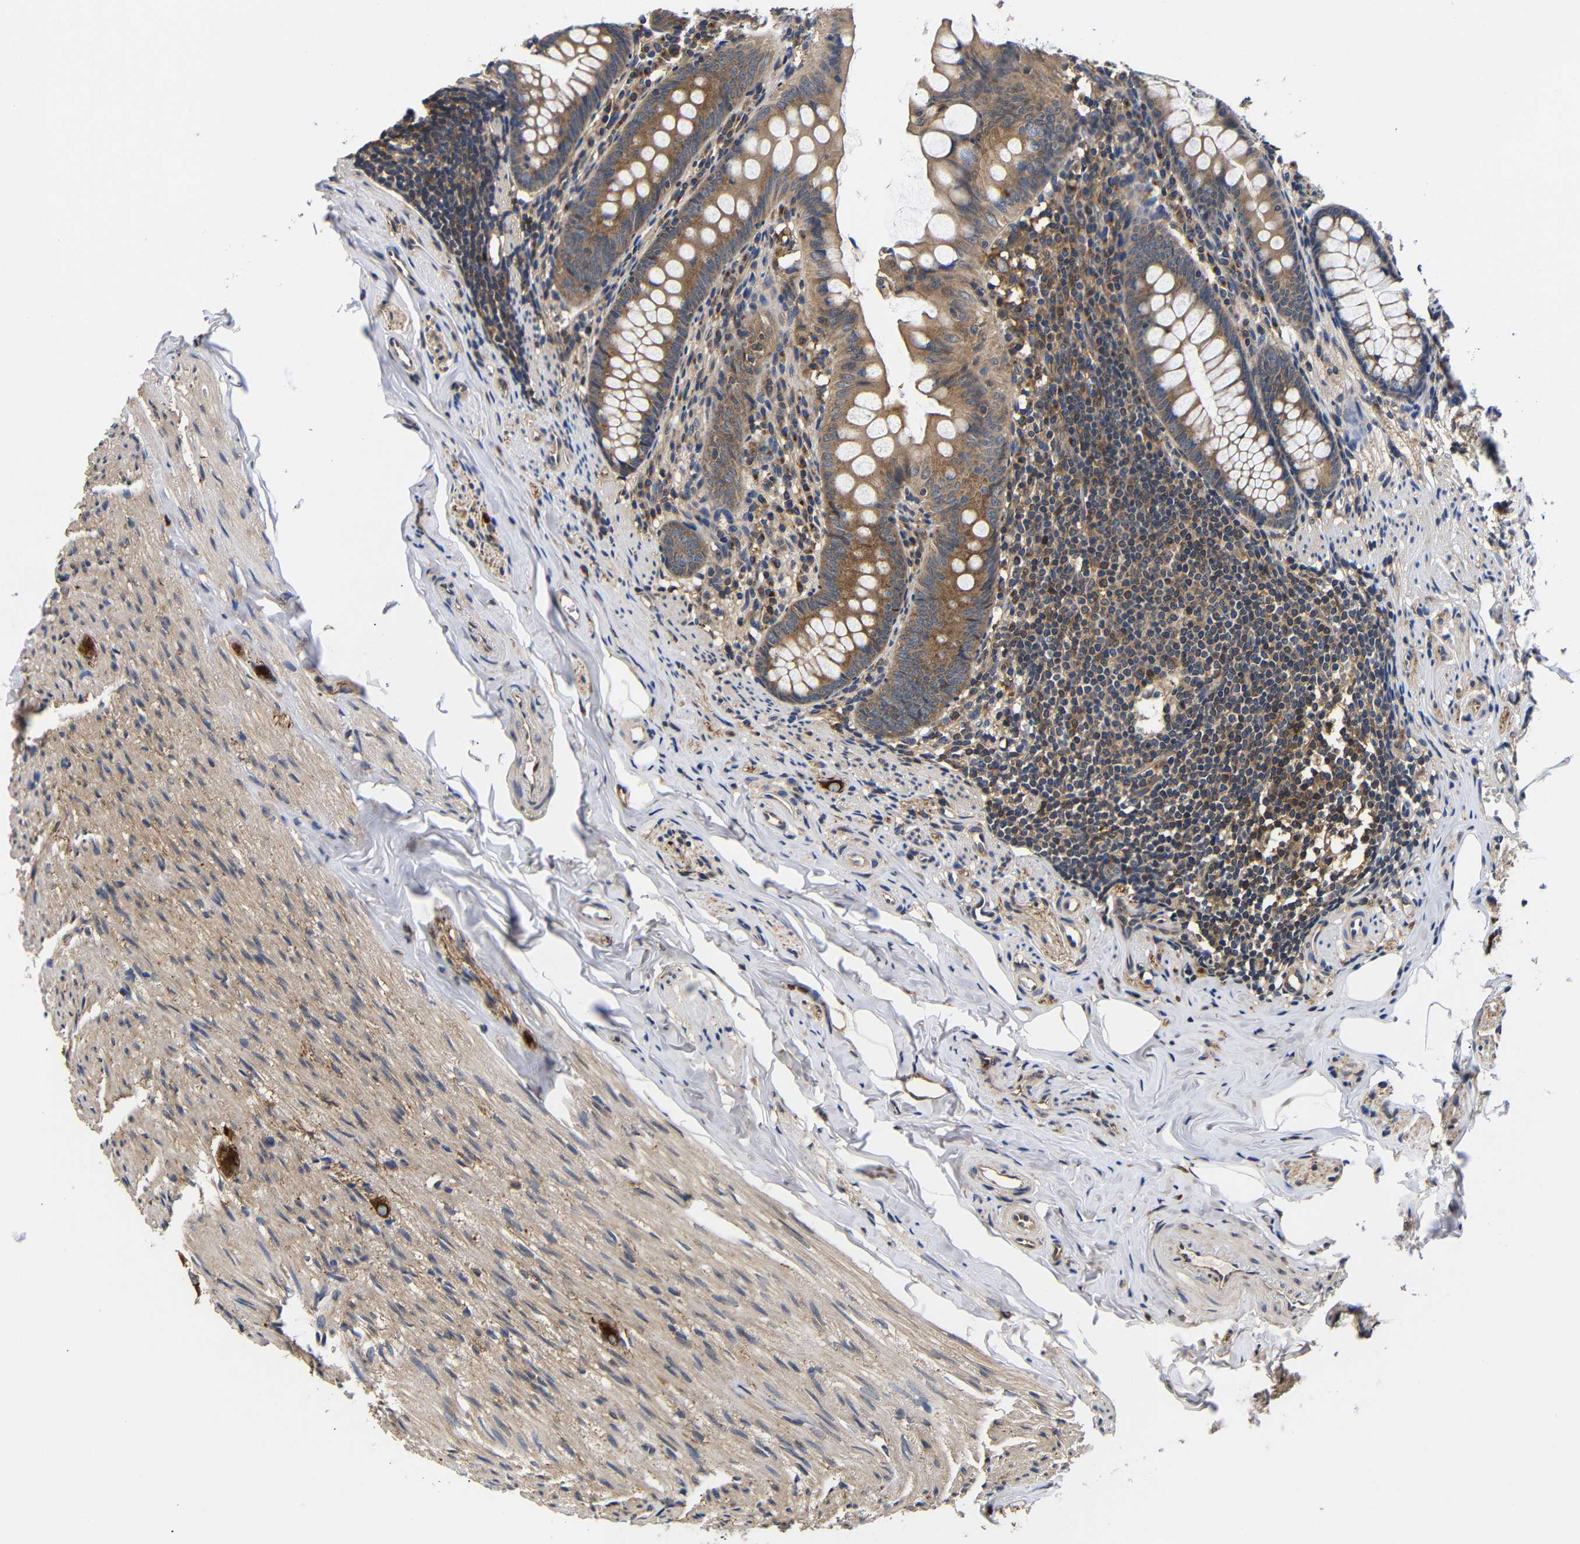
{"staining": {"intensity": "moderate", "quantity": ">75%", "location": "cytoplasmic/membranous"}, "tissue": "appendix", "cell_type": "Glandular cells", "image_type": "normal", "snomed": [{"axis": "morphology", "description": "Normal tissue, NOS"}, {"axis": "topography", "description": "Appendix"}], "caption": "Protein staining by IHC reveals moderate cytoplasmic/membranous staining in about >75% of glandular cells in benign appendix. Using DAB (brown) and hematoxylin (blue) stains, captured at high magnification using brightfield microscopy.", "gene": "LRRCC1", "patient": {"sex": "female", "age": 77}}